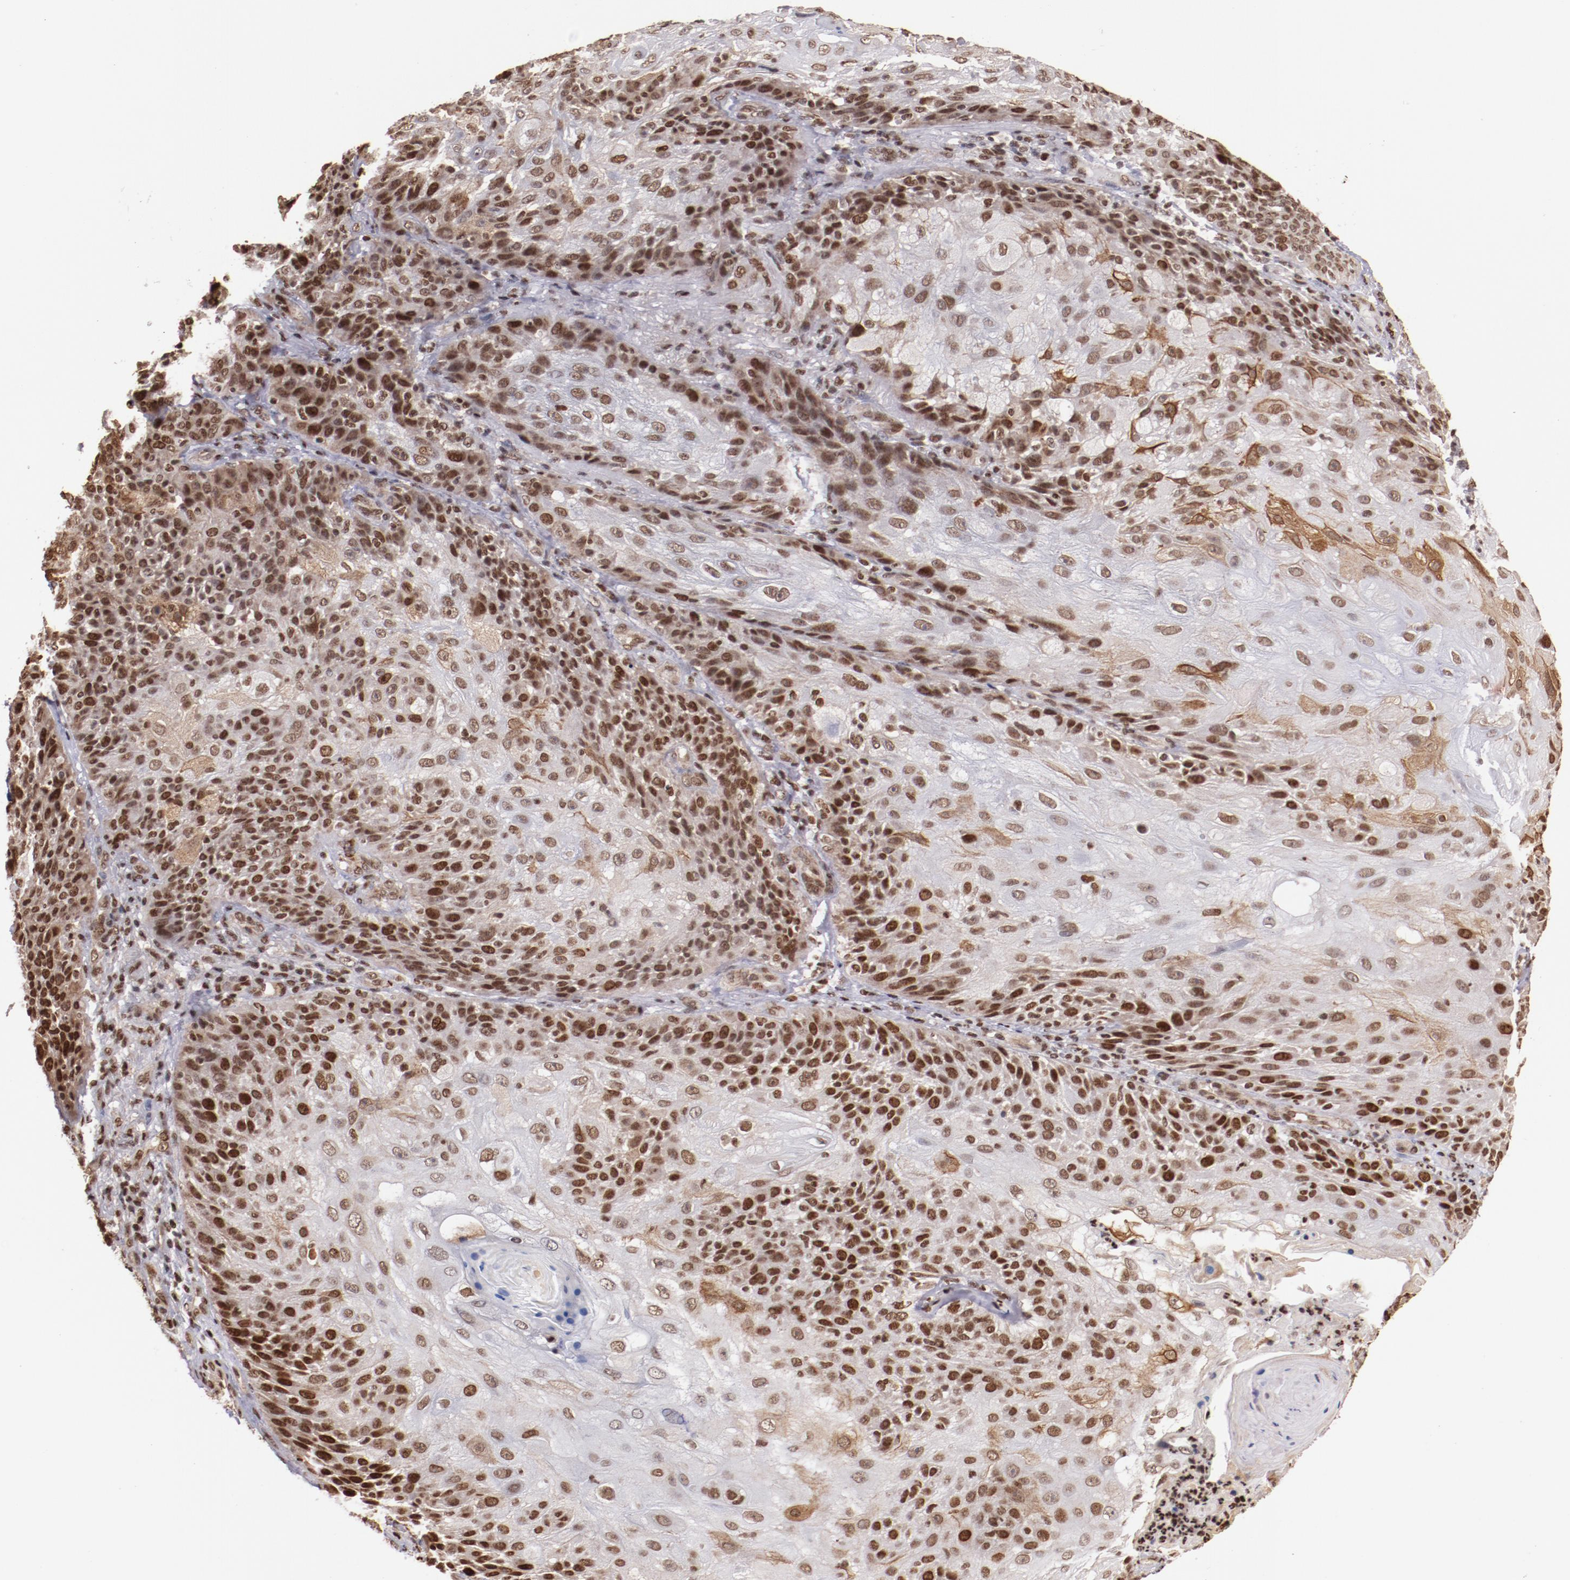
{"staining": {"intensity": "moderate", "quantity": ">75%", "location": "nuclear"}, "tissue": "skin cancer", "cell_type": "Tumor cells", "image_type": "cancer", "snomed": [{"axis": "morphology", "description": "Normal tissue, NOS"}, {"axis": "morphology", "description": "Squamous cell carcinoma, NOS"}, {"axis": "topography", "description": "Skin"}], "caption": "Moderate nuclear expression for a protein is present in about >75% of tumor cells of skin squamous cell carcinoma using immunohistochemistry (IHC).", "gene": "STAG2", "patient": {"sex": "female", "age": 83}}